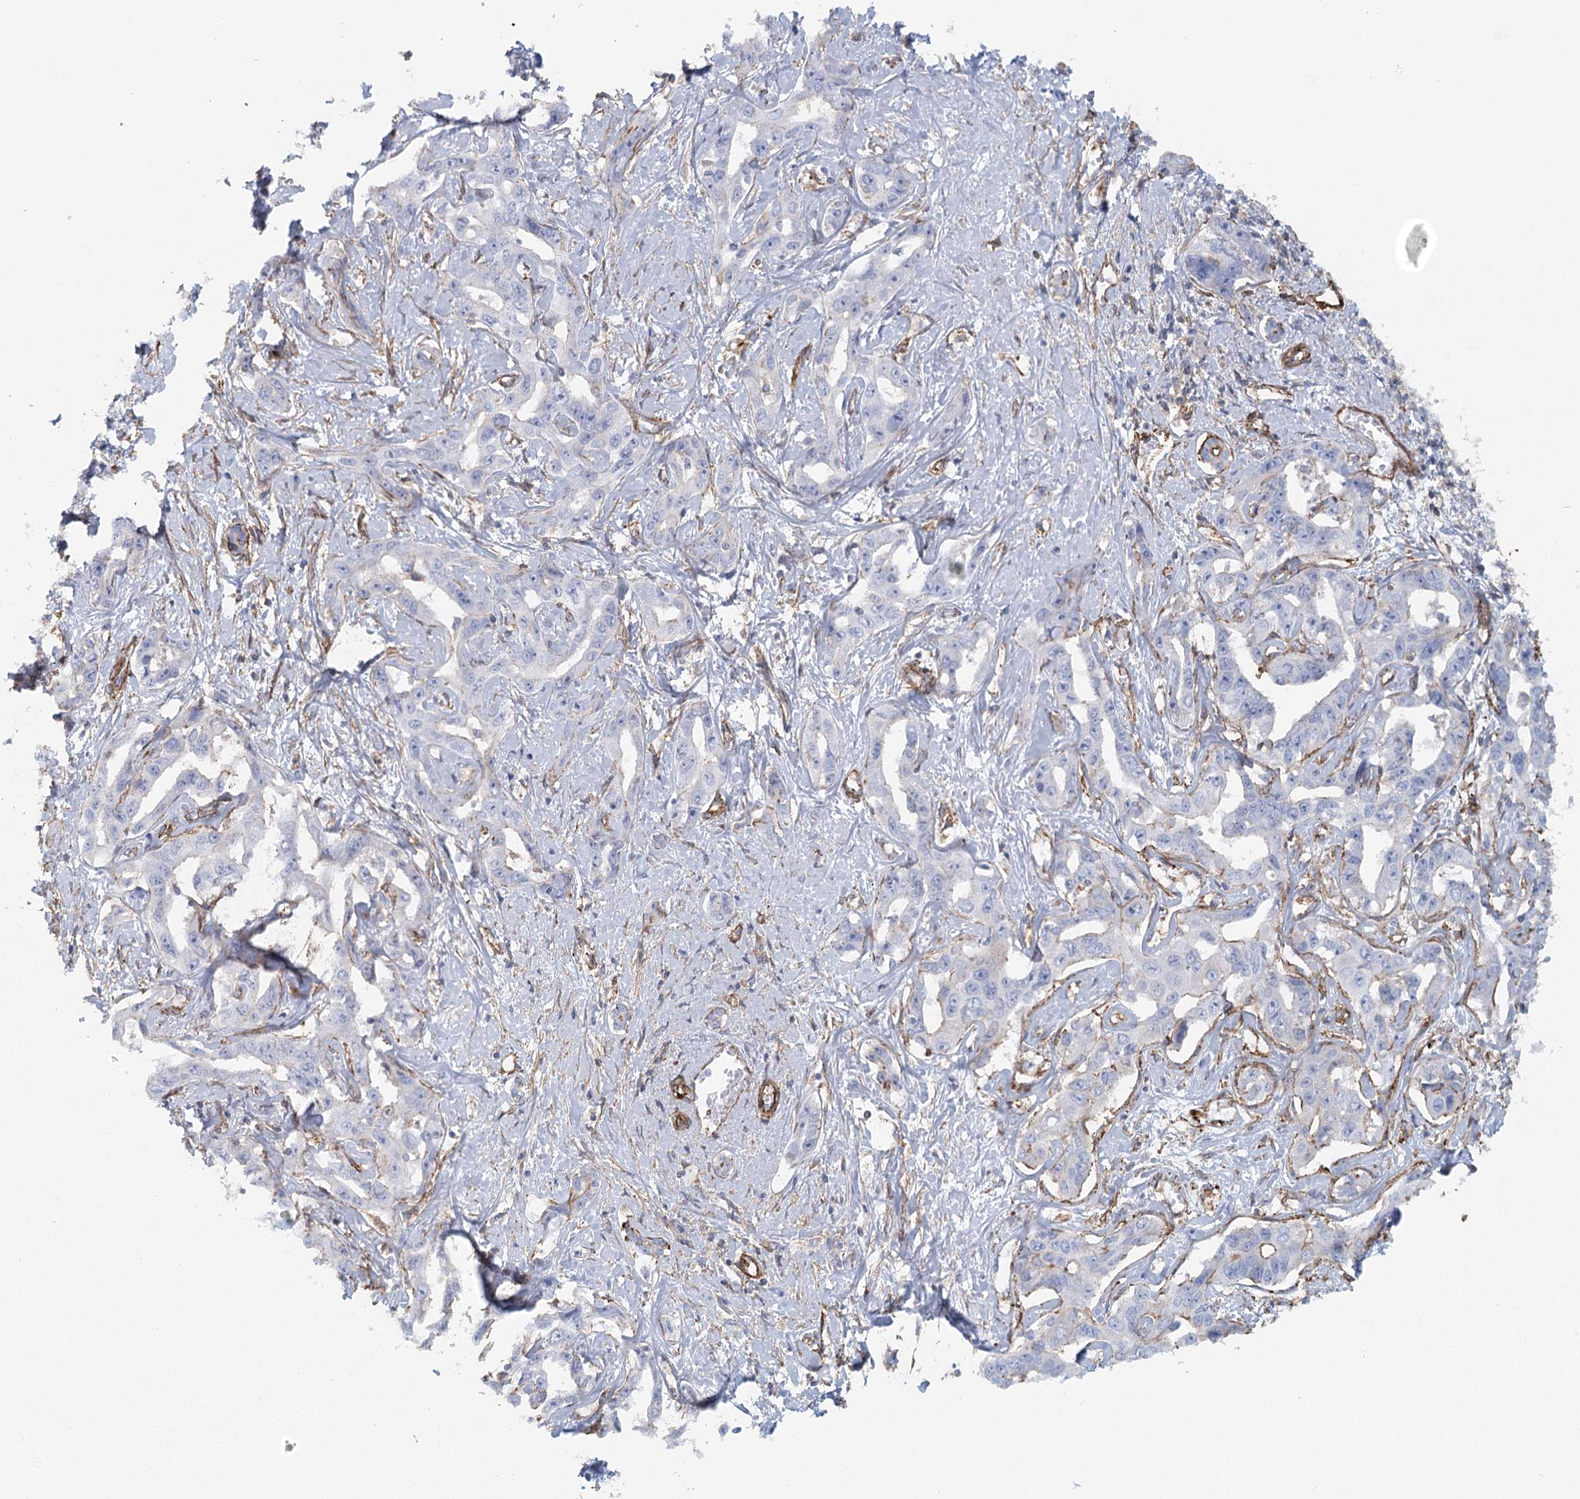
{"staining": {"intensity": "negative", "quantity": "none", "location": "none"}, "tissue": "liver cancer", "cell_type": "Tumor cells", "image_type": "cancer", "snomed": [{"axis": "morphology", "description": "Cholangiocarcinoma"}, {"axis": "topography", "description": "Liver"}], "caption": "The photomicrograph exhibits no staining of tumor cells in liver cancer (cholangiocarcinoma).", "gene": "IFT46", "patient": {"sex": "male", "age": 59}}